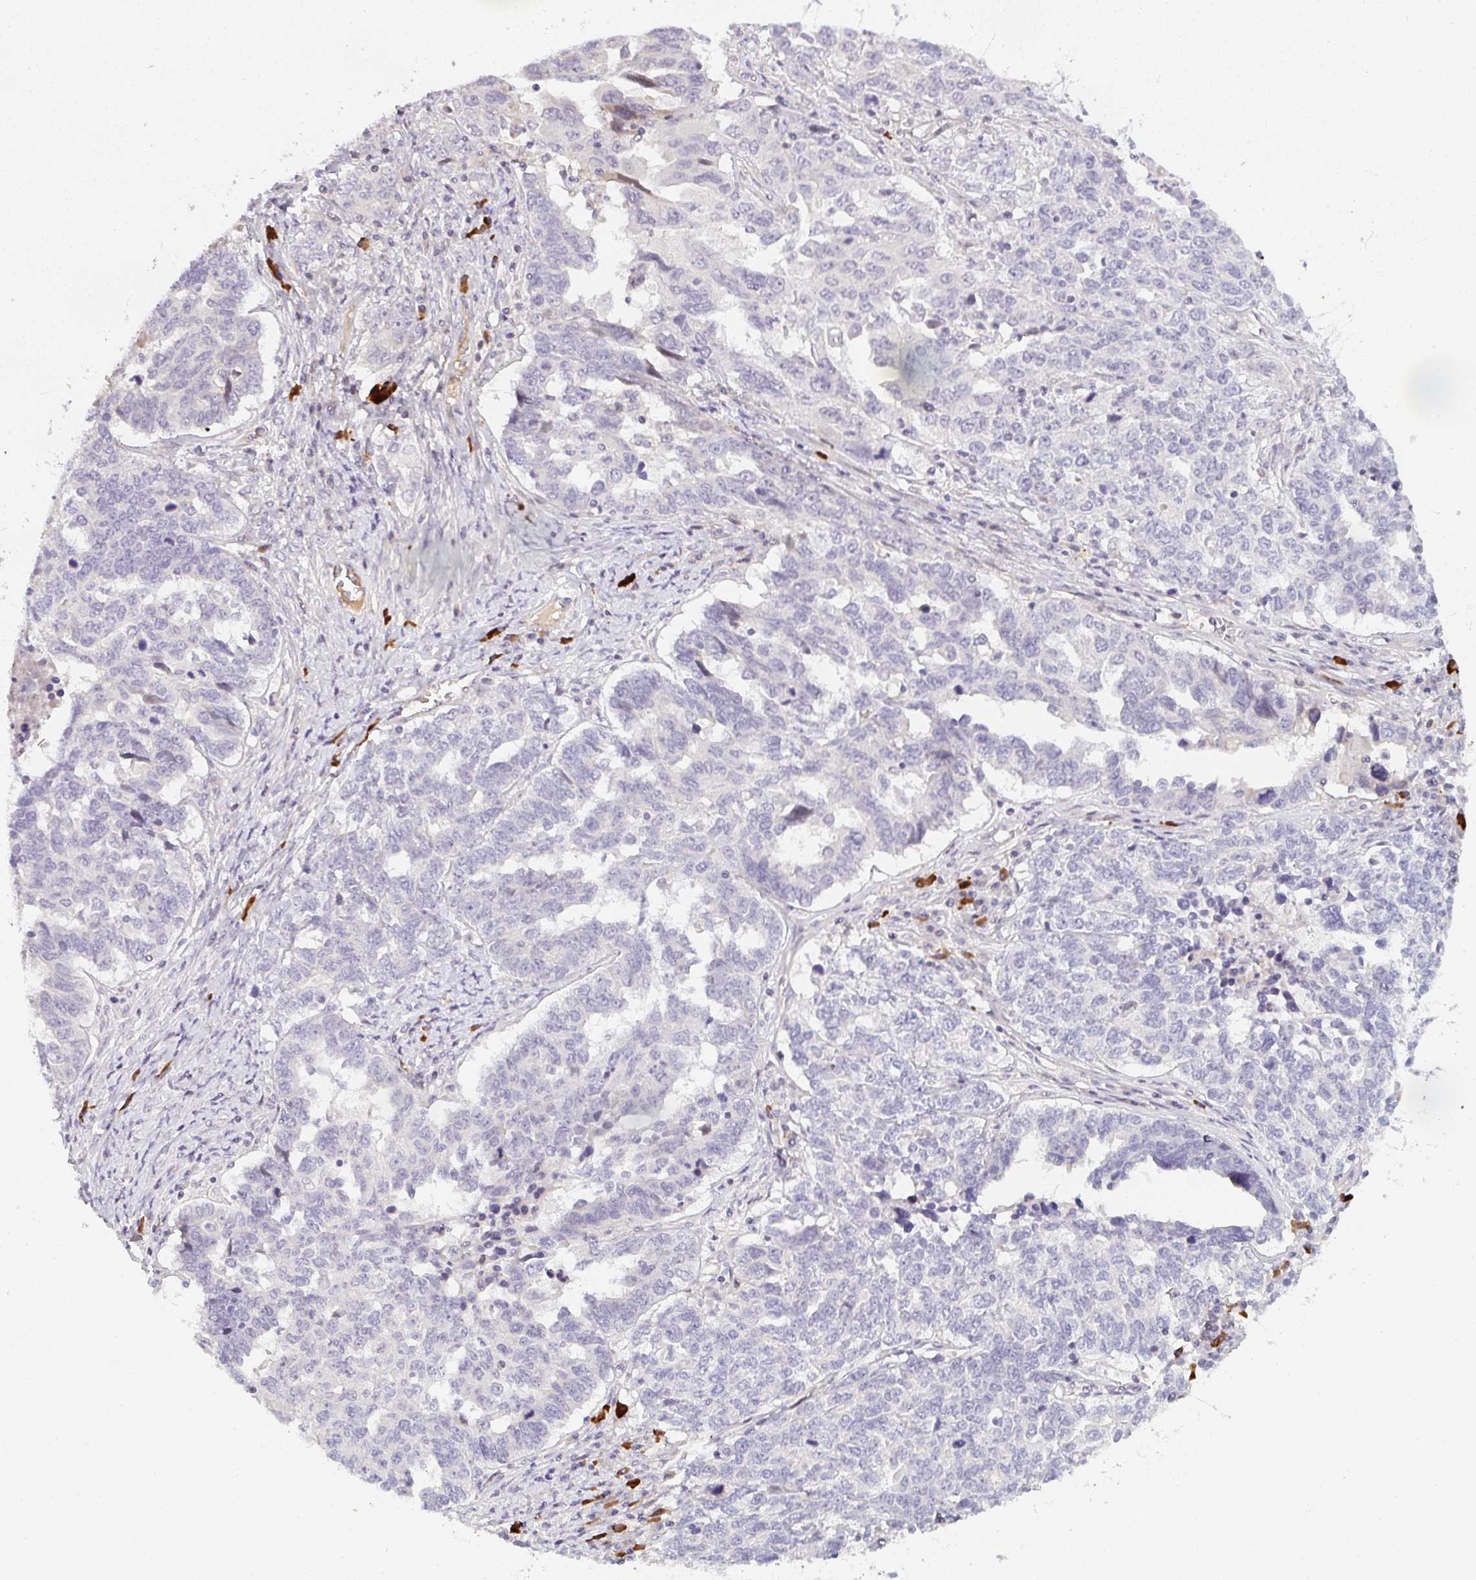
{"staining": {"intensity": "negative", "quantity": "none", "location": "none"}, "tissue": "ovarian cancer", "cell_type": "Tumor cells", "image_type": "cancer", "snomed": [{"axis": "morphology", "description": "Carcinoma, endometroid"}, {"axis": "topography", "description": "Ovary"}], "caption": "Tumor cells are negative for brown protein staining in ovarian cancer.", "gene": "TNFRSF10A", "patient": {"sex": "female", "age": 62}}